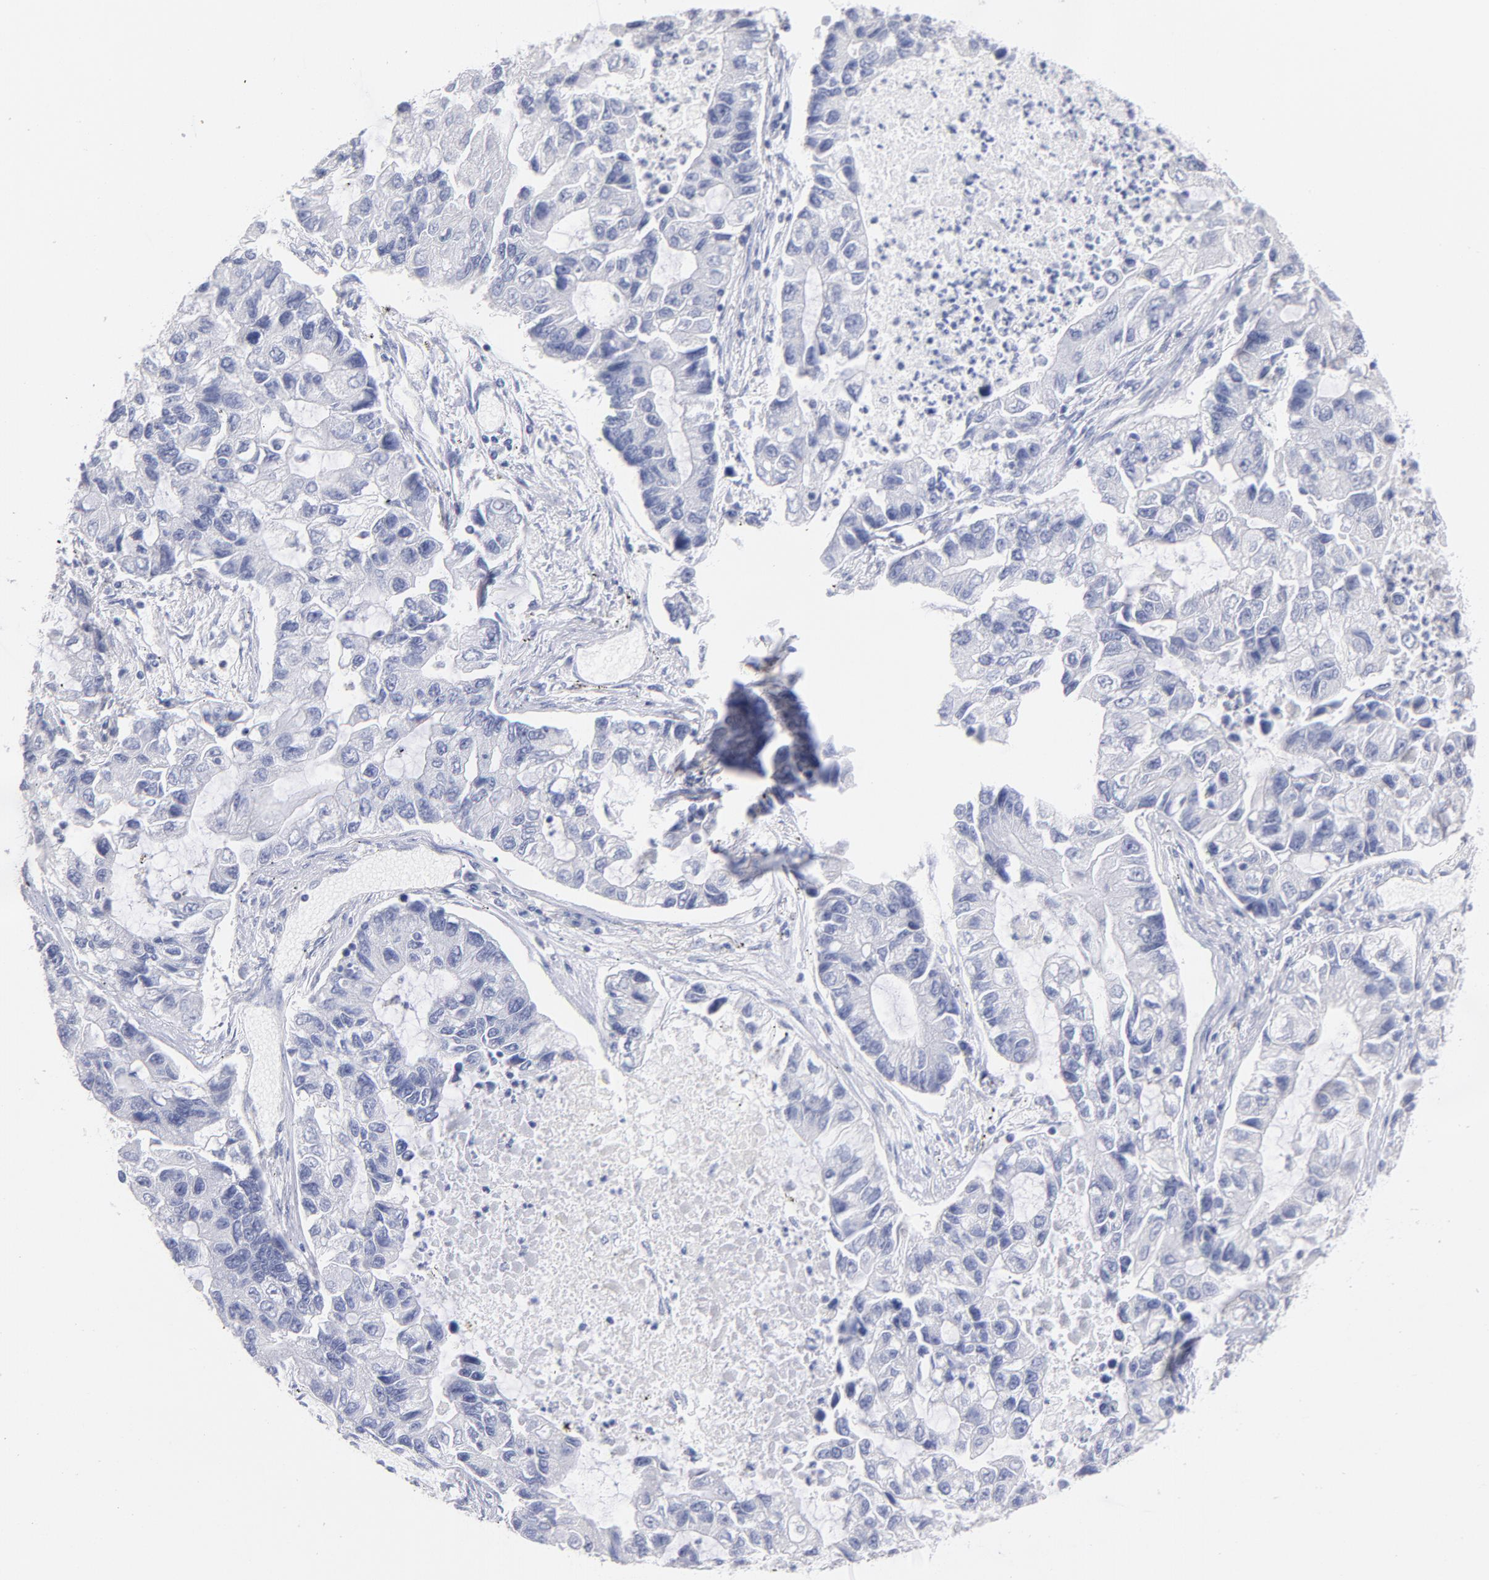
{"staining": {"intensity": "negative", "quantity": "none", "location": "none"}, "tissue": "lung cancer", "cell_type": "Tumor cells", "image_type": "cancer", "snomed": [{"axis": "morphology", "description": "Adenocarcinoma, NOS"}, {"axis": "topography", "description": "Lung"}], "caption": "A high-resolution micrograph shows immunohistochemistry staining of adenocarcinoma (lung), which exhibits no significant staining in tumor cells.", "gene": "SCGN", "patient": {"sex": "female", "age": 51}}